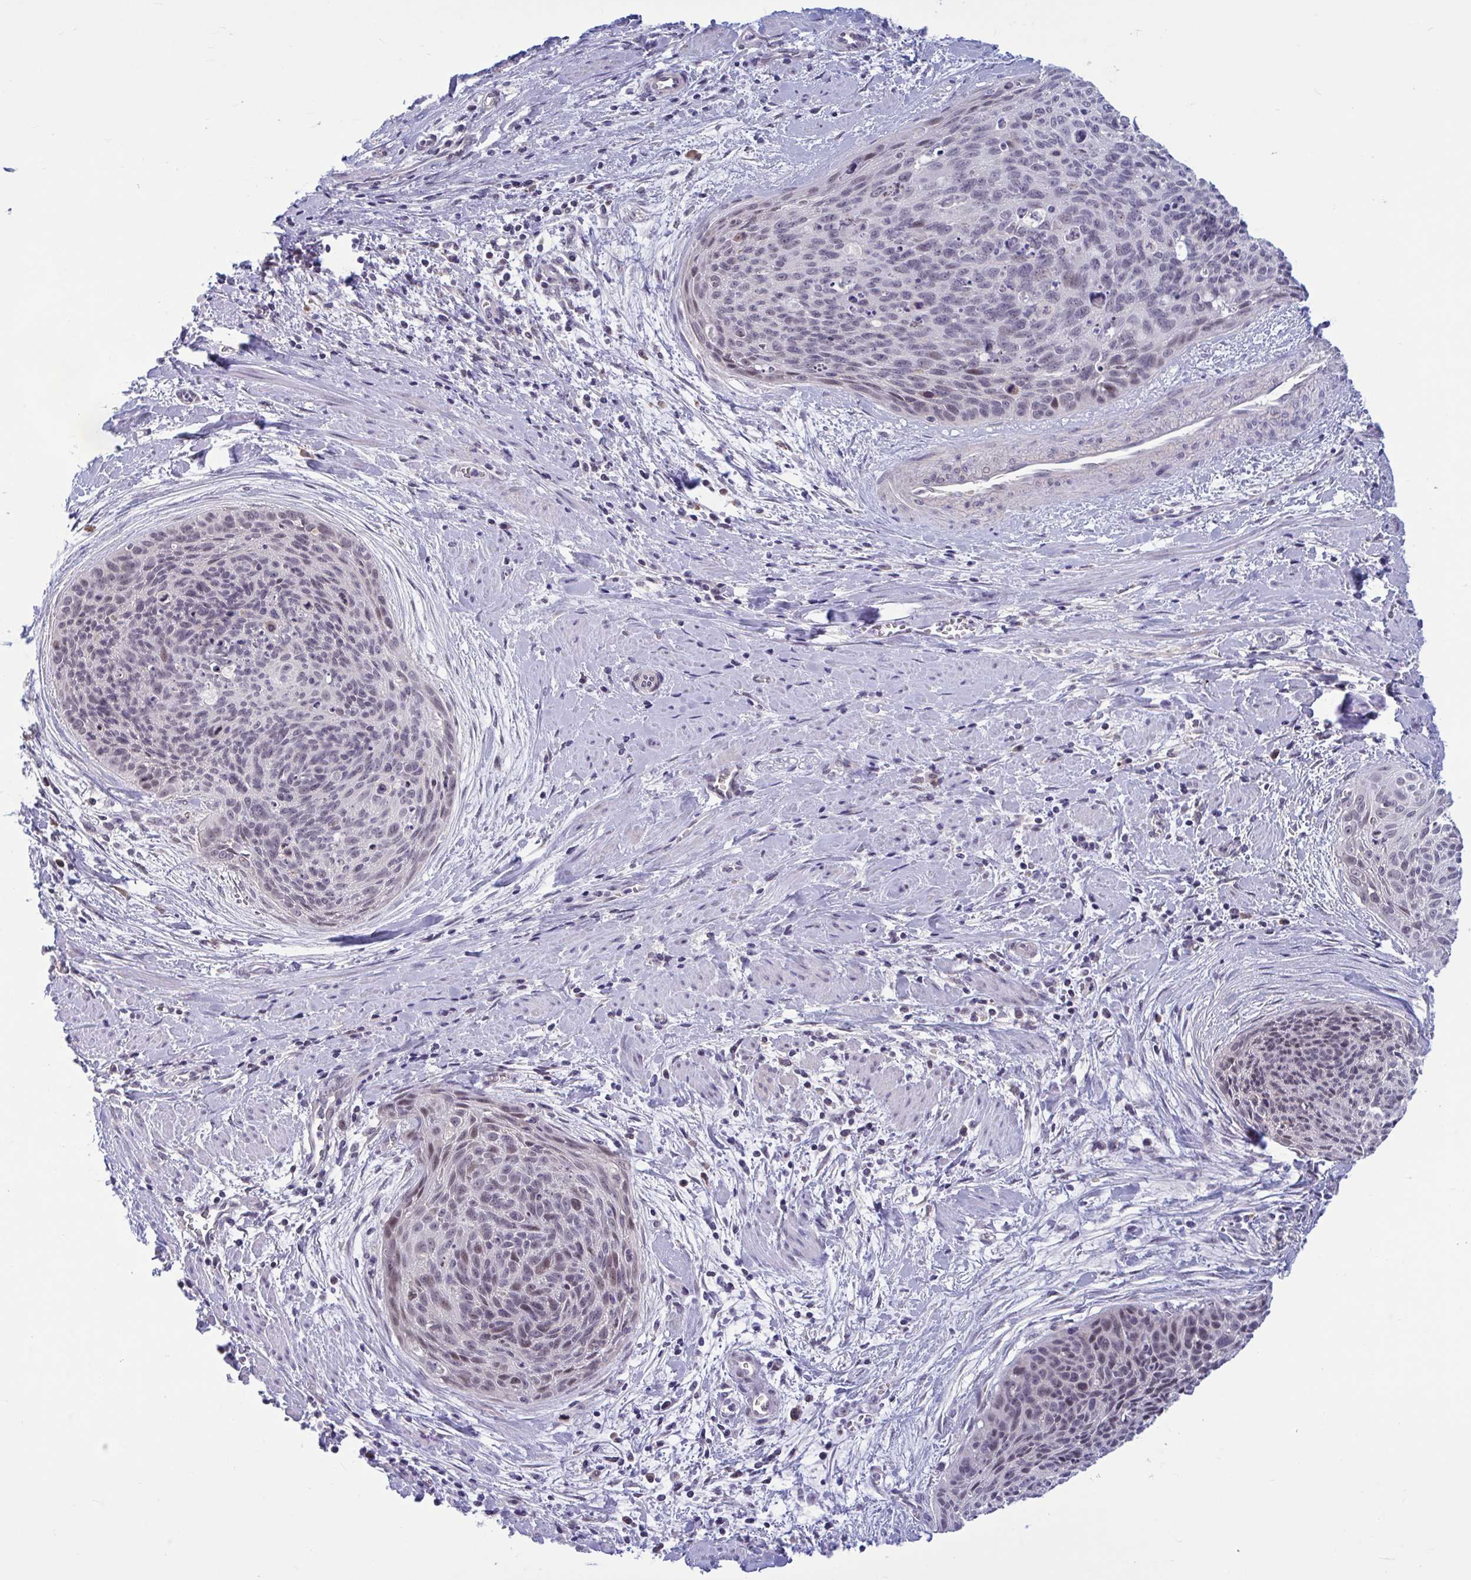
{"staining": {"intensity": "negative", "quantity": "none", "location": "none"}, "tissue": "cervical cancer", "cell_type": "Tumor cells", "image_type": "cancer", "snomed": [{"axis": "morphology", "description": "Squamous cell carcinoma, NOS"}, {"axis": "topography", "description": "Cervix"}], "caption": "This is a image of IHC staining of cervical cancer, which shows no positivity in tumor cells.", "gene": "CNGB3", "patient": {"sex": "female", "age": 55}}